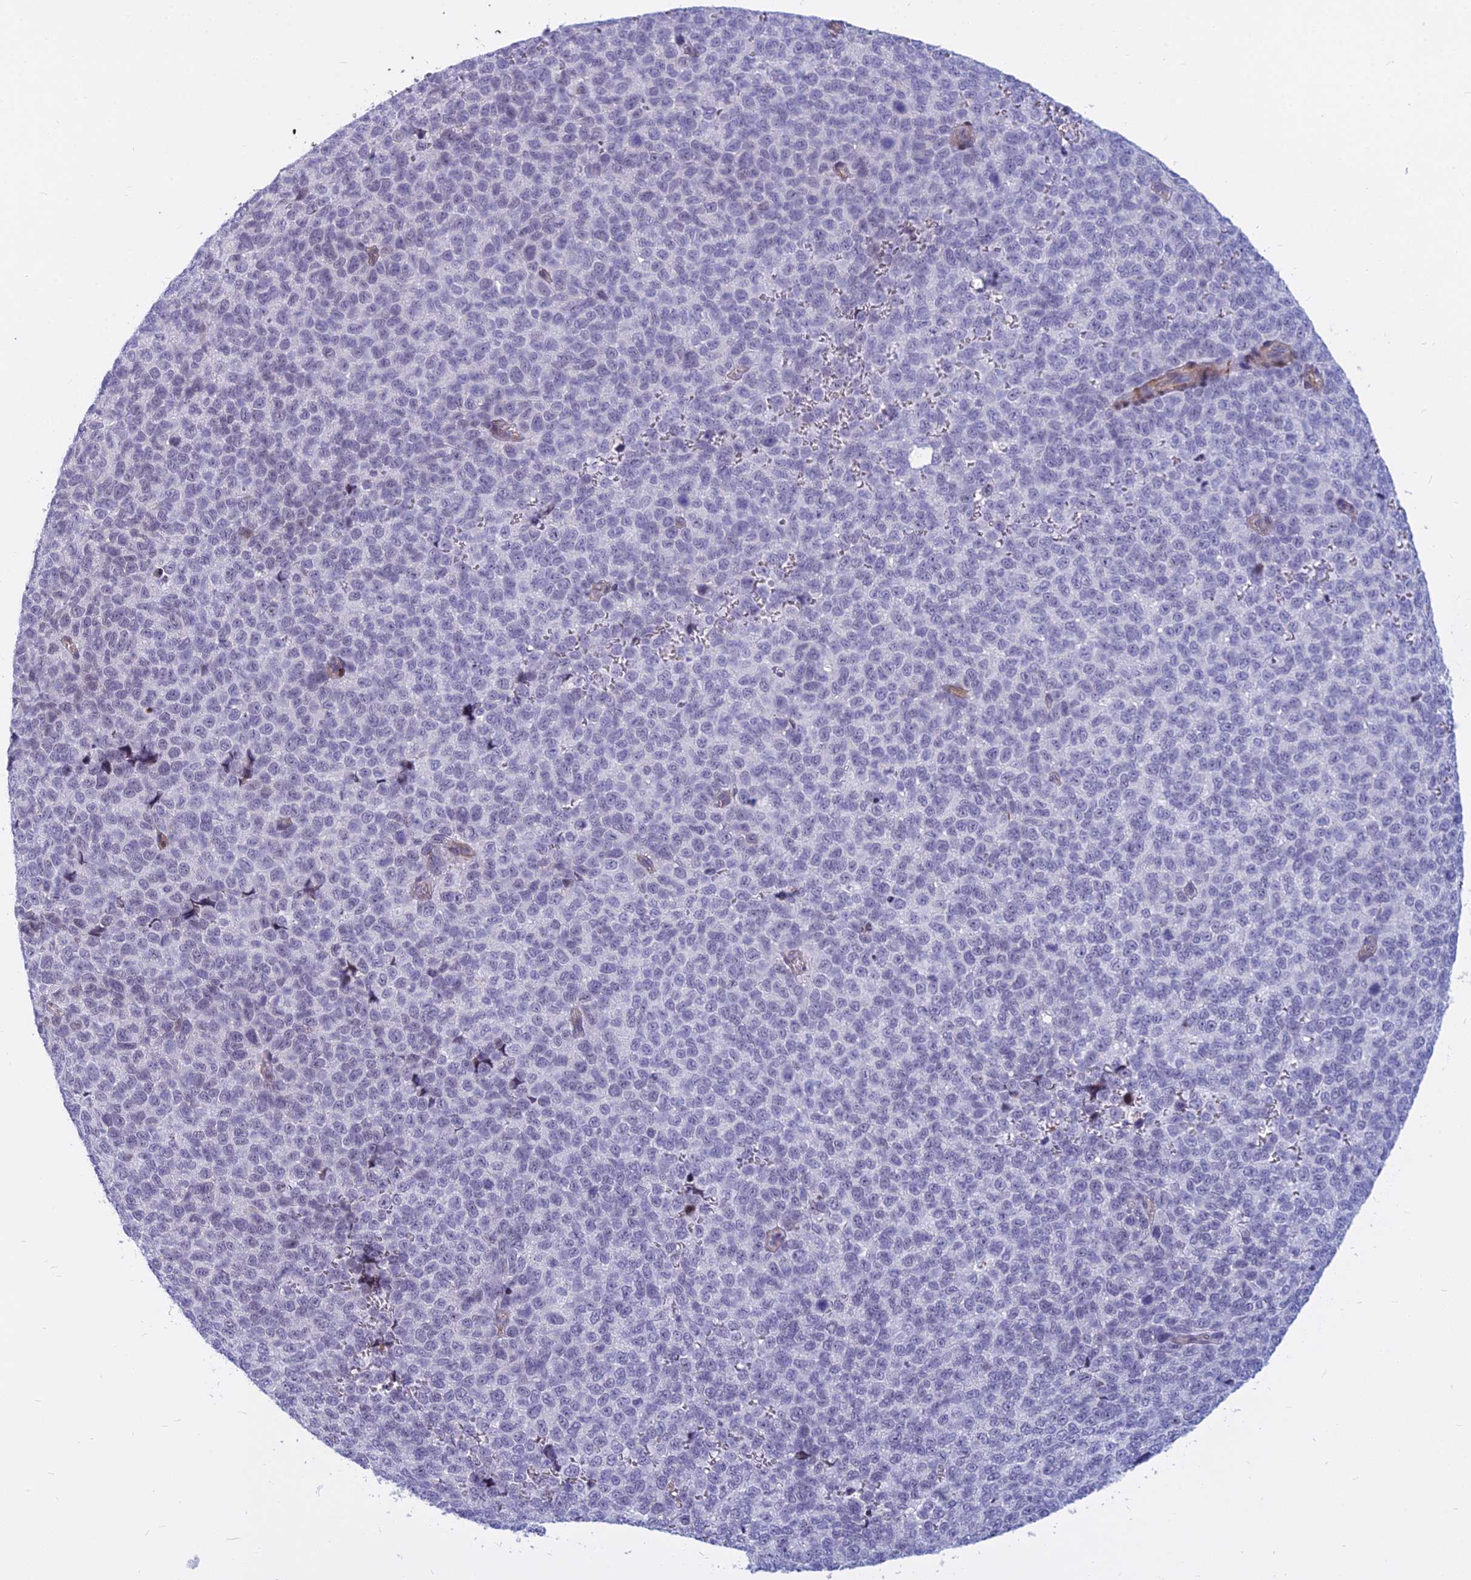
{"staining": {"intensity": "negative", "quantity": "none", "location": "none"}, "tissue": "melanoma", "cell_type": "Tumor cells", "image_type": "cancer", "snomed": [{"axis": "morphology", "description": "Malignant melanoma, NOS"}, {"axis": "topography", "description": "Nose, NOS"}], "caption": "This is an immunohistochemistry photomicrograph of human melanoma. There is no expression in tumor cells.", "gene": "MYBPC2", "patient": {"sex": "female", "age": 48}}